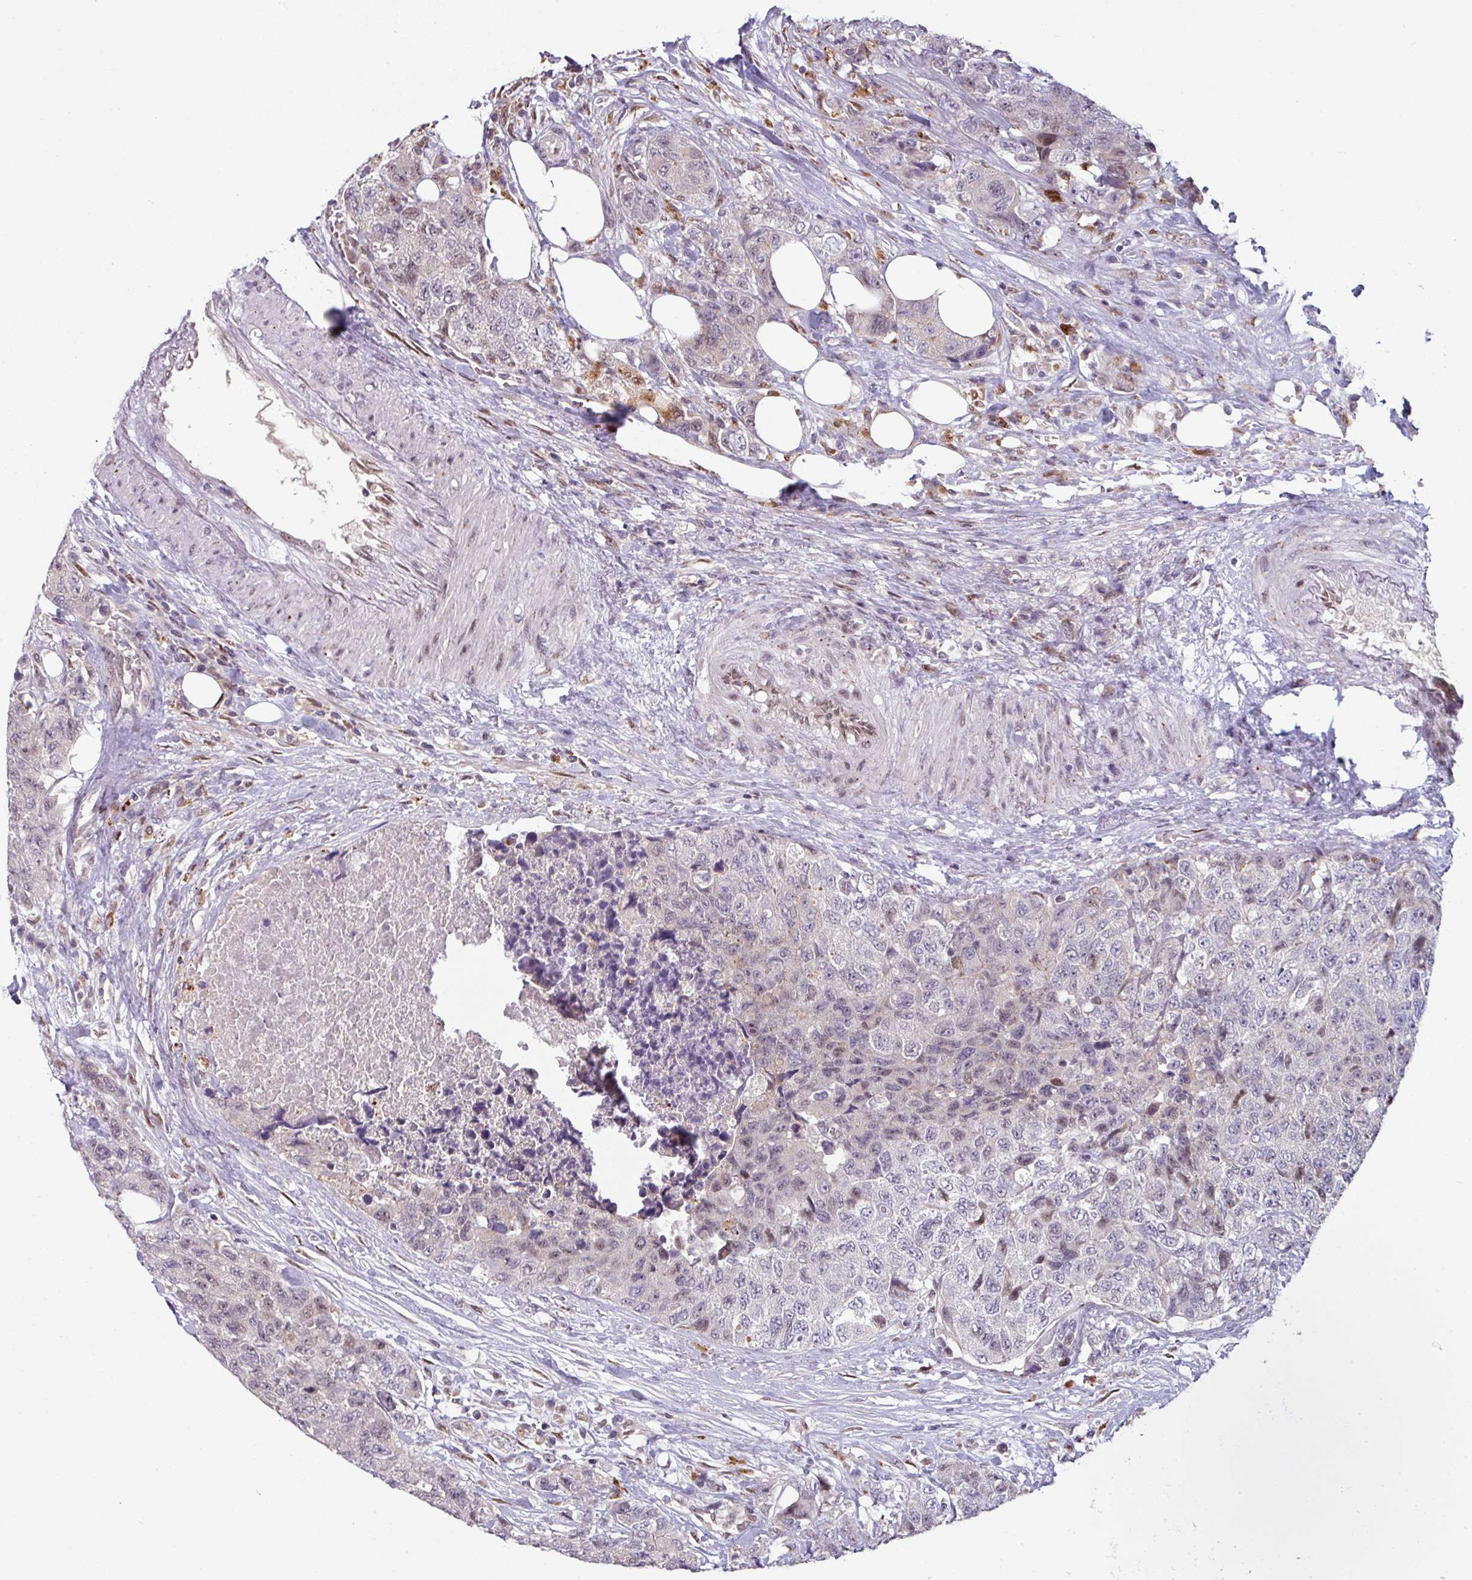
{"staining": {"intensity": "negative", "quantity": "none", "location": "none"}, "tissue": "urothelial cancer", "cell_type": "Tumor cells", "image_type": "cancer", "snomed": [{"axis": "morphology", "description": "Urothelial carcinoma, High grade"}, {"axis": "topography", "description": "Urinary bladder"}], "caption": "Tumor cells show no significant protein staining in urothelial carcinoma (high-grade).", "gene": "SWSAP1", "patient": {"sex": "female", "age": 78}}